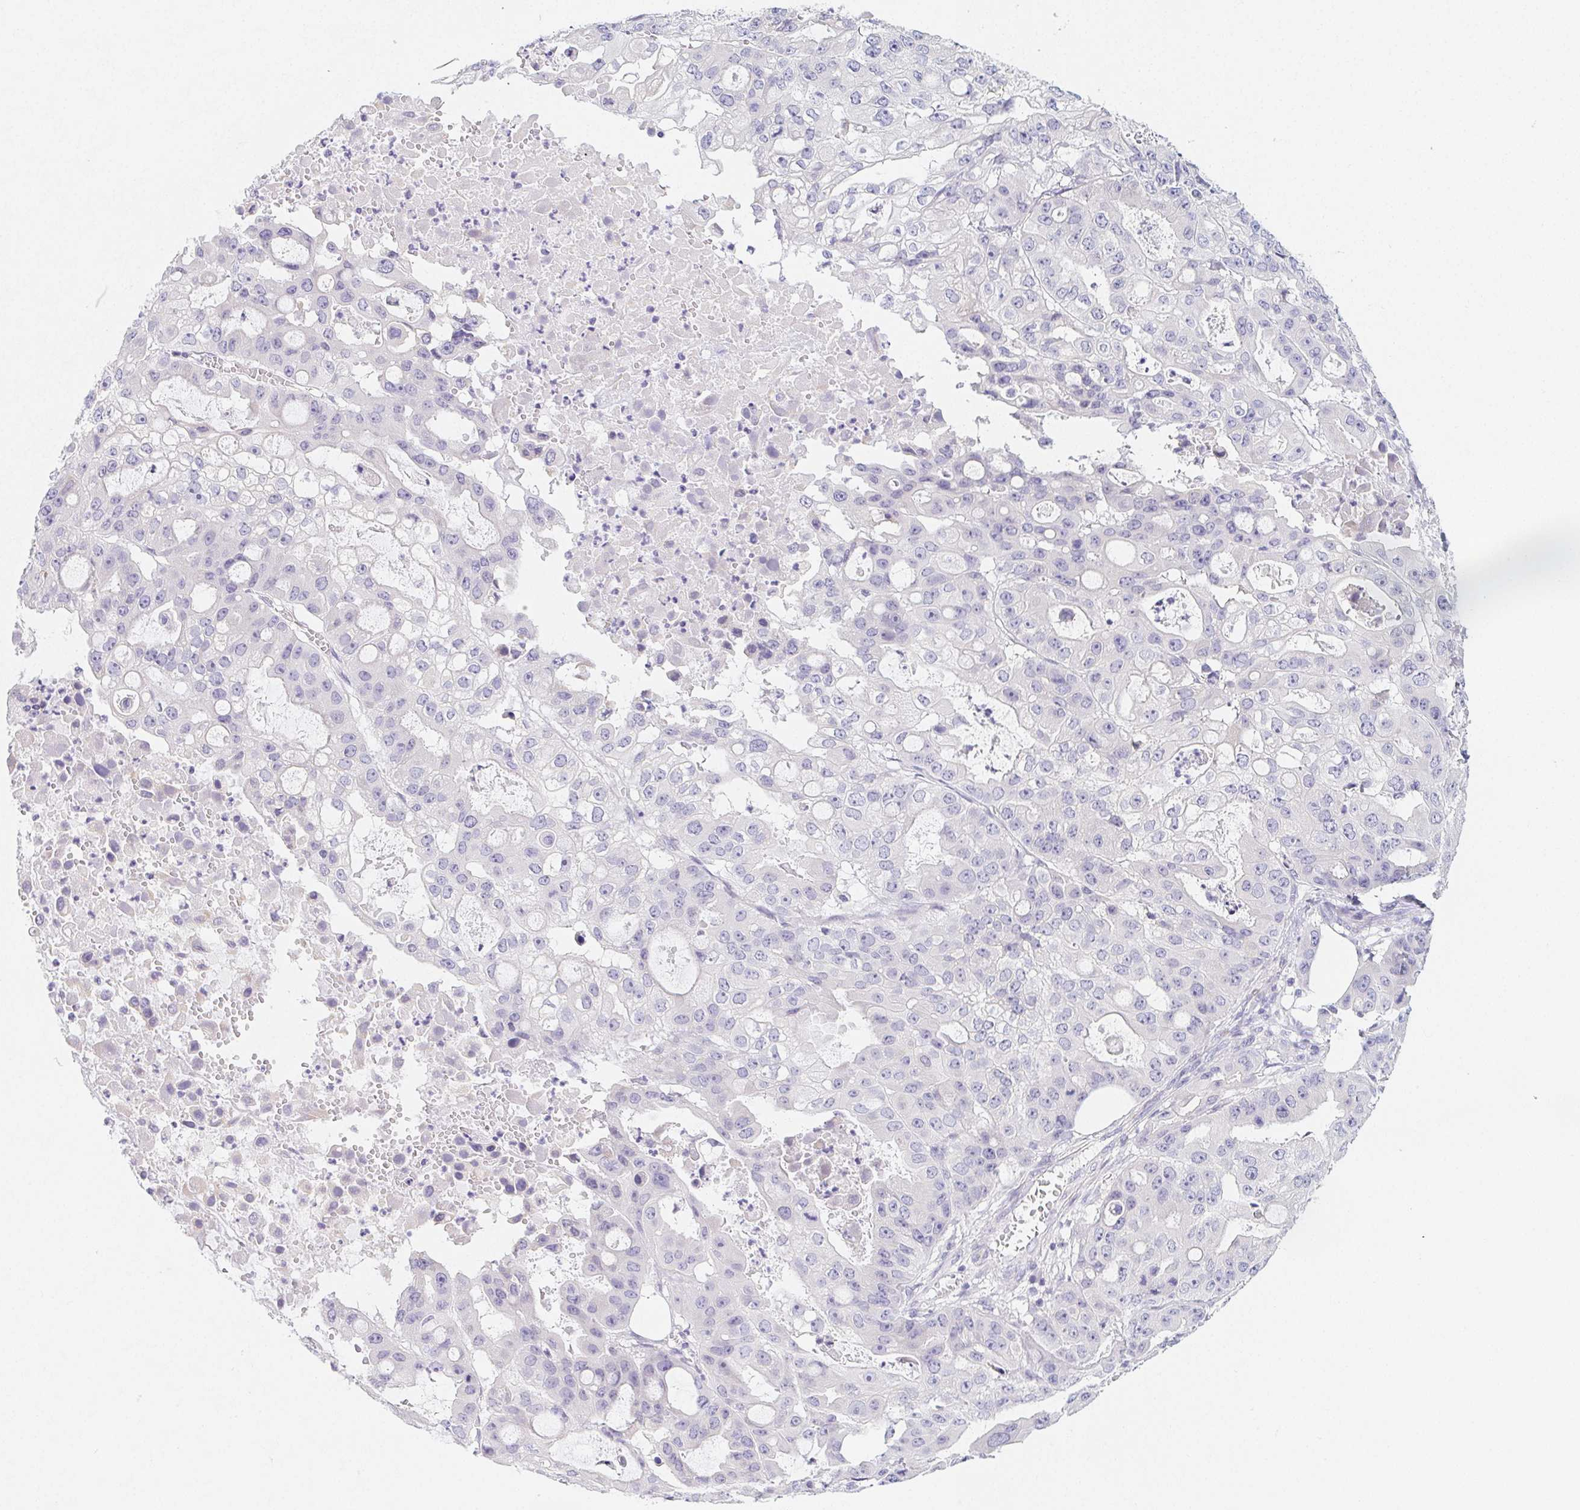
{"staining": {"intensity": "negative", "quantity": "none", "location": "none"}, "tissue": "ovarian cancer", "cell_type": "Tumor cells", "image_type": "cancer", "snomed": [{"axis": "morphology", "description": "Cystadenocarcinoma, serous, NOS"}, {"axis": "topography", "description": "Ovary"}], "caption": "Human ovarian cancer stained for a protein using immunohistochemistry displays no staining in tumor cells.", "gene": "HRC", "patient": {"sex": "female", "age": 56}}